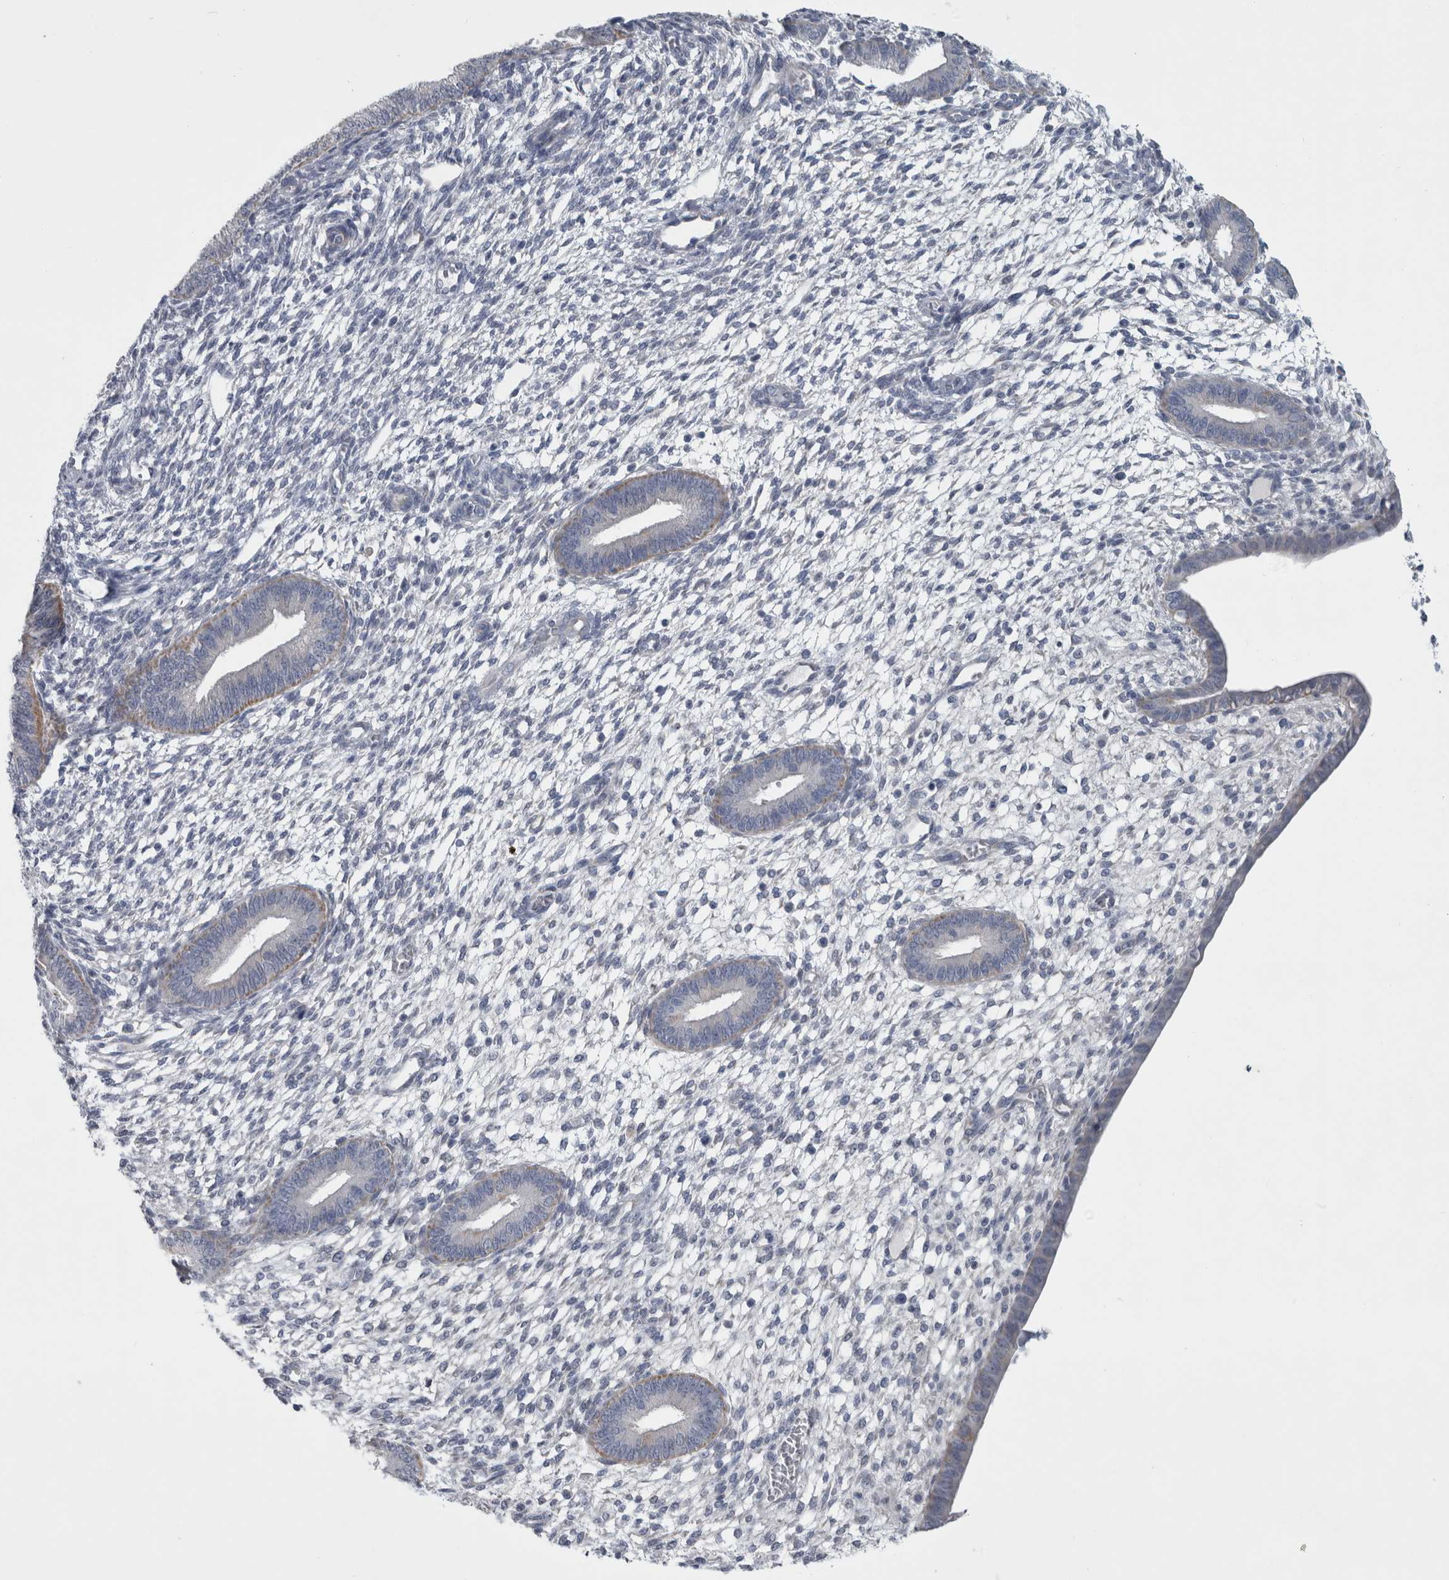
{"staining": {"intensity": "negative", "quantity": "none", "location": "none"}, "tissue": "endometrium", "cell_type": "Cells in endometrial stroma", "image_type": "normal", "snomed": [{"axis": "morphology", "description": "Normal tissue, NOS"}, {"axis": "topography", "description": "Endometrium"}], "caption": "DAB (3,3'-diaminobenzidine) immunohistochemical staining of unremarkable human endometrium demonstrates no significant expression in cells in endometrial stroma. (DAB (3,3'-diaminobenzidine) IHC, high magnification).", "gene": "FXYD7", "patient": {"sex": "female", "age": 46}}